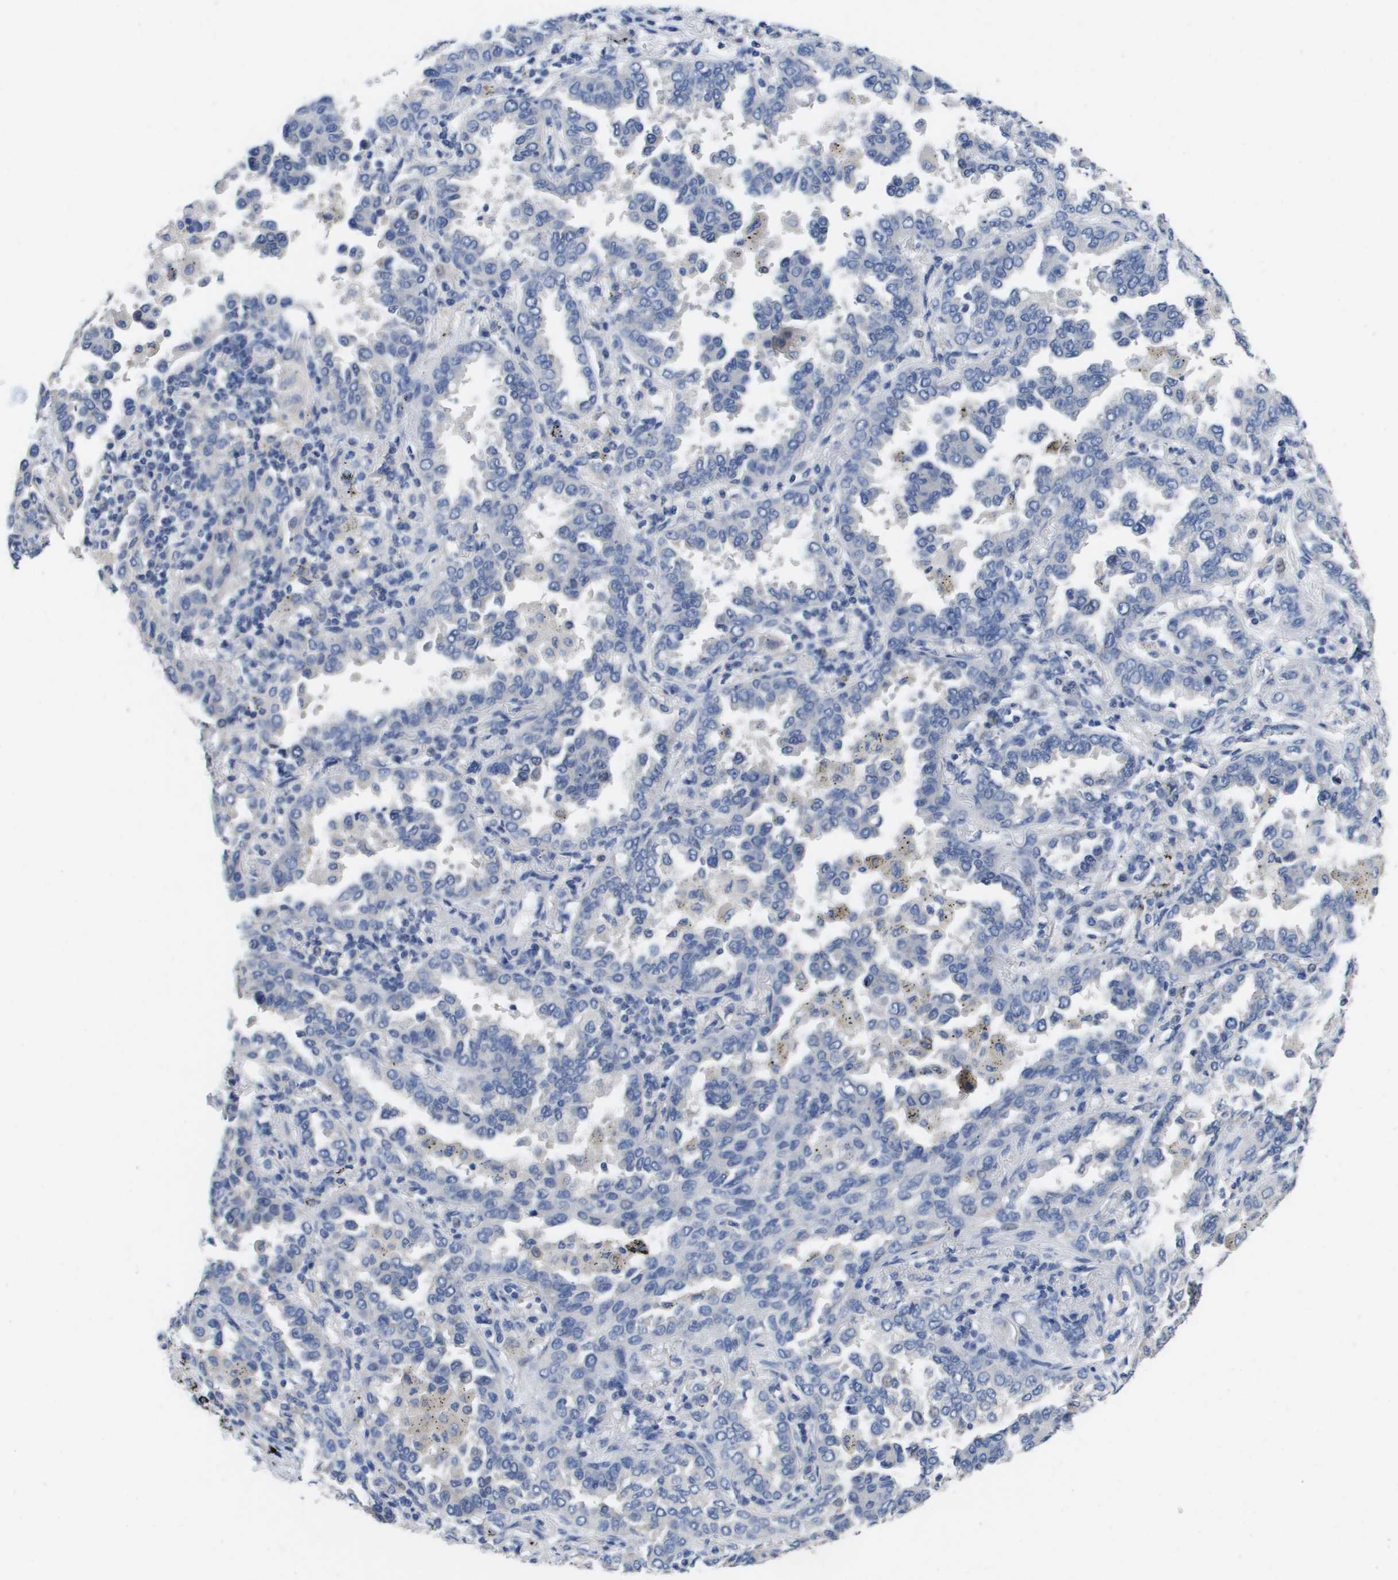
{"staining": {"intensity": "negative", "quantity": "none", "location": "none"}, "tissue": "lung cancer", "cell_type": "Tumor cells", "image_type": "cancer", "snomed": [{"axis": "morphology", "description": "Normal tissue, NOS"}, {"axis": "morphology", "description": "Adenocarcinoma, NOS"}, {"axis": "topography", "description": "Lung"}], "caption": "A micrograph of lung adenocarcinoma stained for a protein shows no brown staining in tumor cells.", "gene": "CA9", "patient": {"sex": "male", "age": 59}}